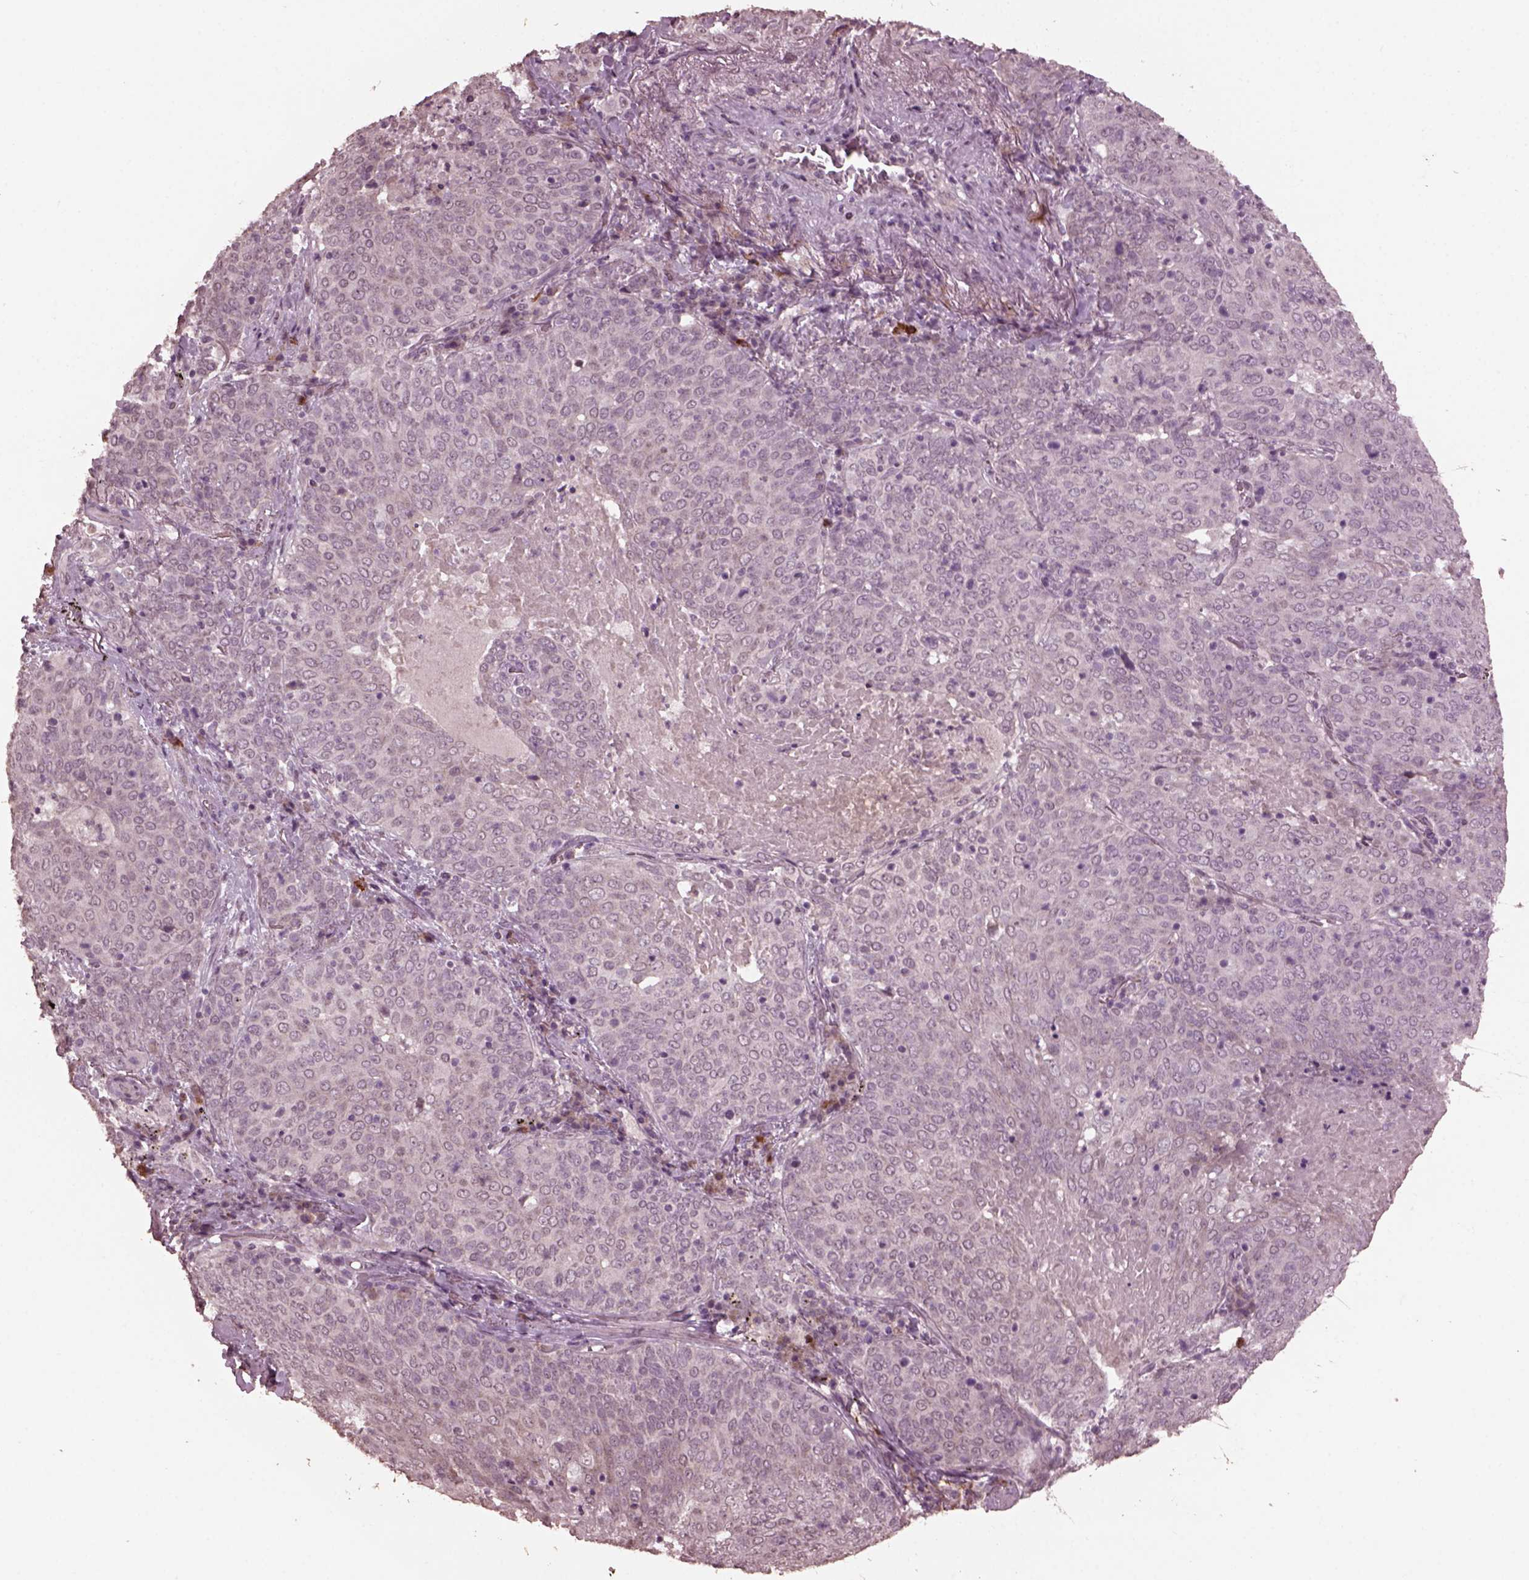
{"staining": {"intensity": "negative", "quantity": "none", "location": "none"}, "tissue": "lung cancer", "cell_type": "Tumor cells", "image_type": "cancer", "snomed": [{"axis": "morphology", "description": "Squamous cell carcinoma, NOS"}, {"axis": "topography", "description": "Lung"}], "caption": "This is an immunohistochemistry (IHC) micrograph of human squamous cell carcinoma (lung). There is no positivity in tumor cells.", "gene": "IL18RAP", "patient": {"sex": "male", "age": 82}}